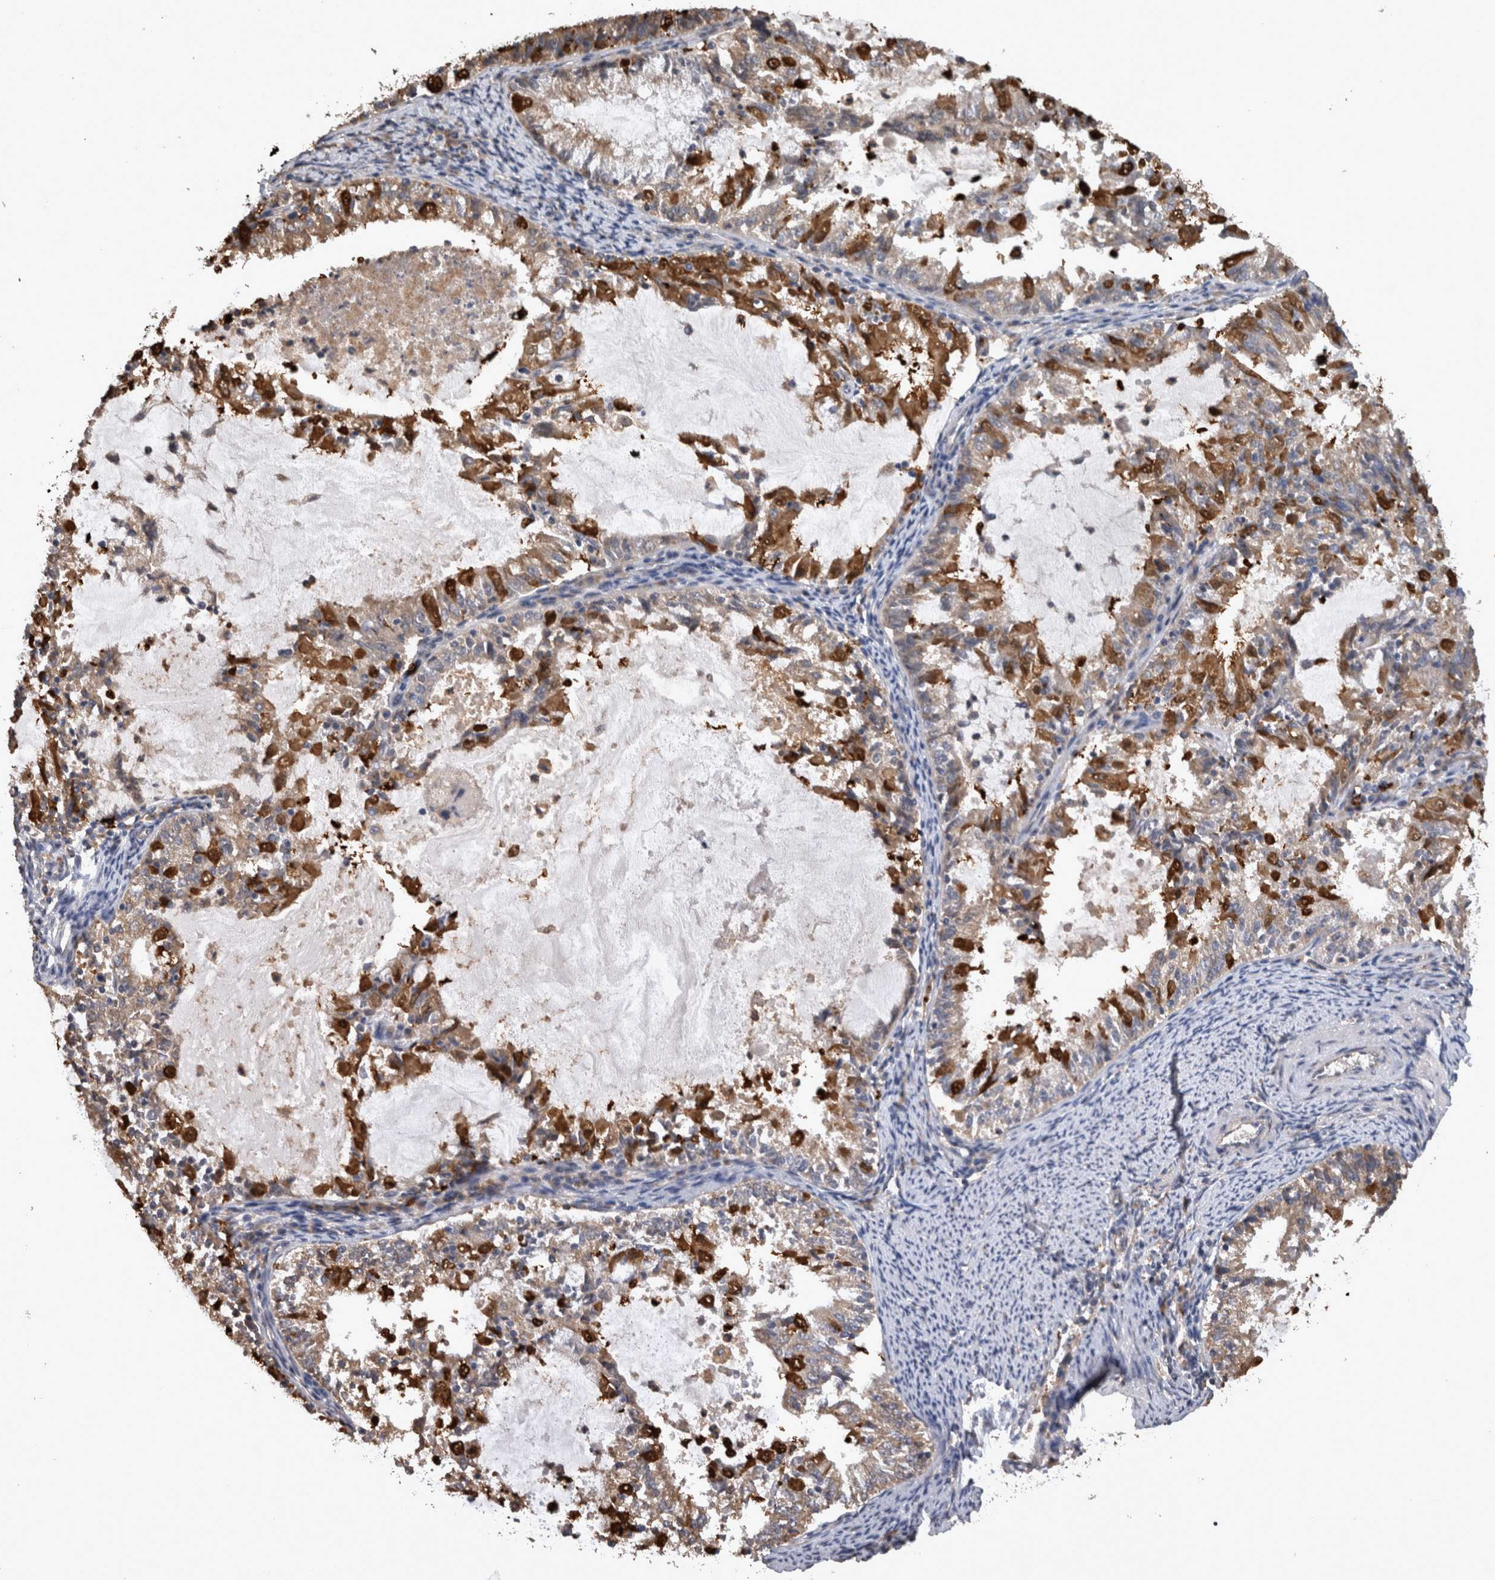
{"staining": {"intensity": "strong", "quantity": "25%-75%", "location": "cytoplasmic/membranous"}, "tissue": "endometrial cancer", "cell_type": "Tumor cells", "image_type": "cancer", "snomed": [{"axis": "morphology", "description": "Adenocarcinoma, NOS"}, {"axis": "topography", "description": "Endometrium"}], "caption": "The immunohistochemical stain labels strong cytoplasmic/membranous staining in tumor cells of endometrial cancer (adenocarcinoma) tissue.", "gene": "TMED7", "patient": {"sex": "female", "age": 57}}